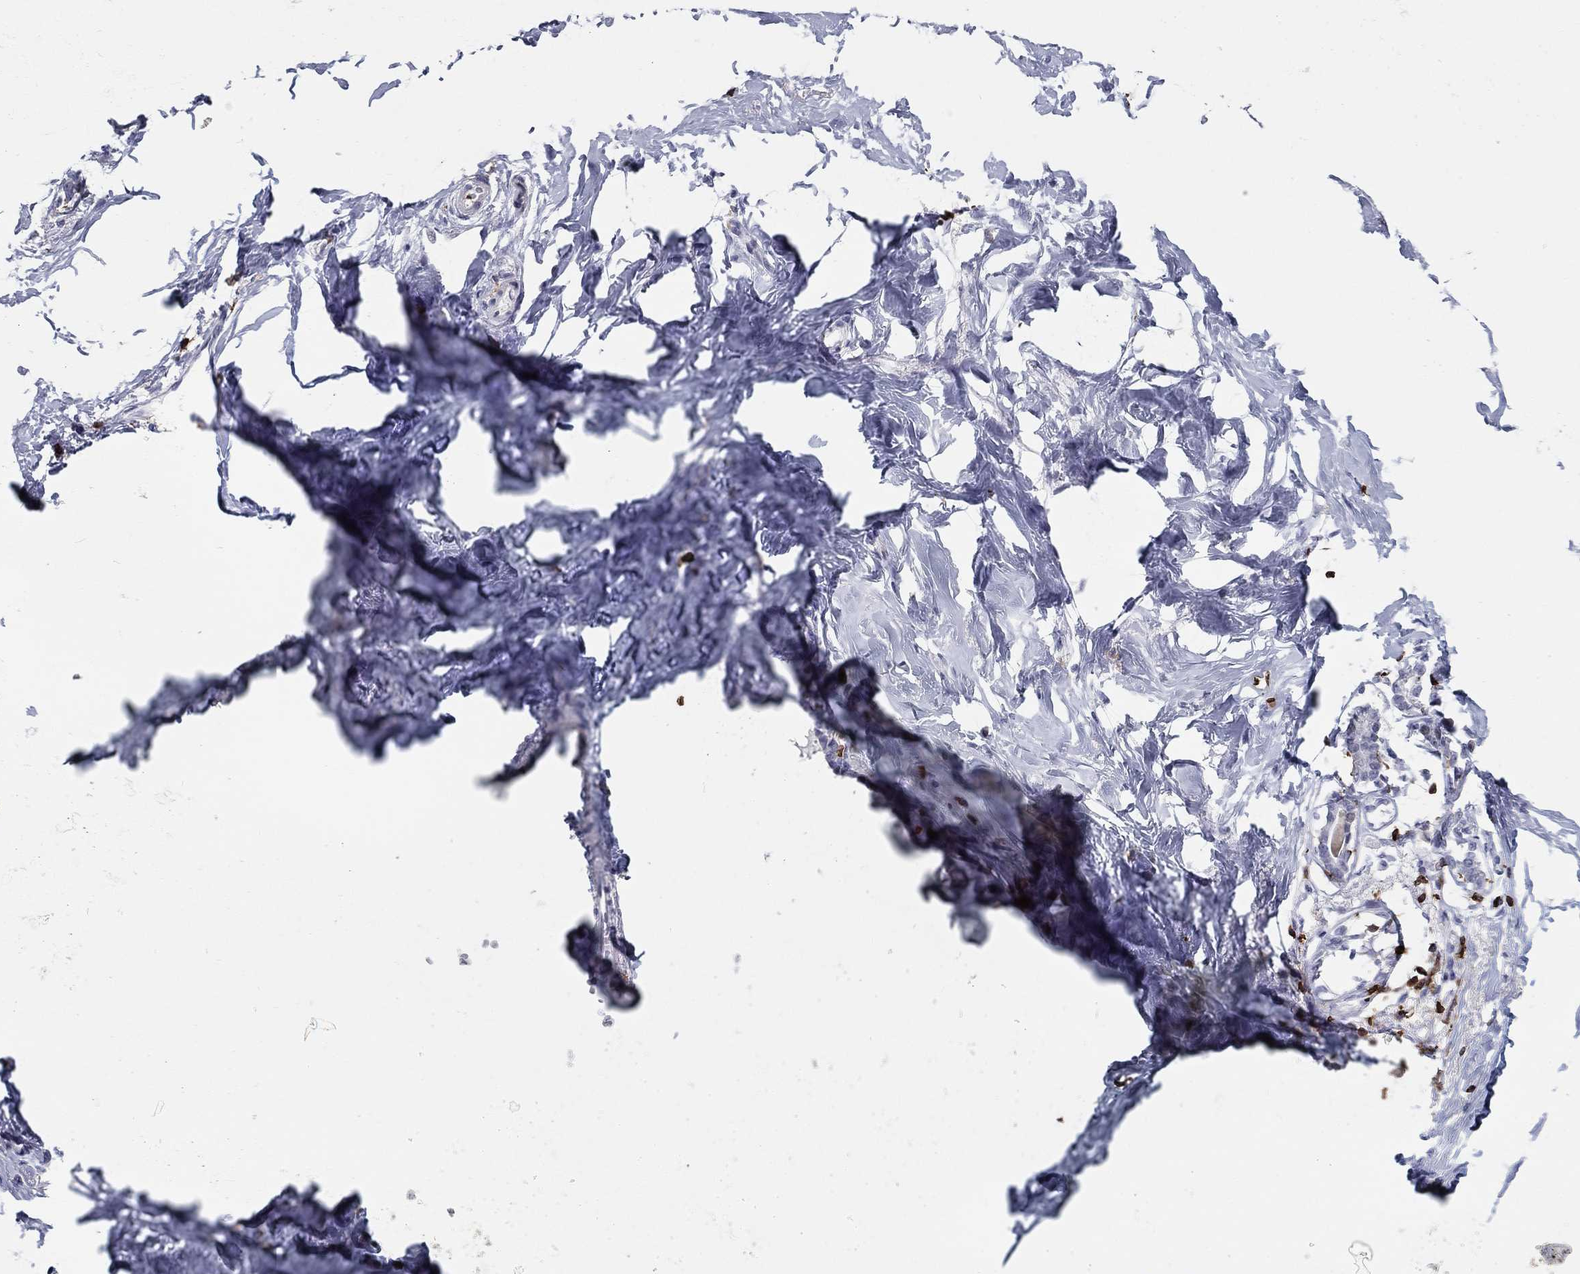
{"staining": {"intensity": "negative", "quantity": "none", "location": "none"}, "tissue": "breast", "cell_type": "Adipocytes", "image_type": "normal", "snomed": [{"axis": "morphology", "description": "Normal tissue, NOS"}, {"axis": "morphology", "description": "Lobular carcinoma, in situ"}, {"axis": "topography", "description": "Breast"}], "caption": "IHC micrograph of benign breast stained for a protein (brown), which reveals no staining in adipocytes. (Brightfield microscopy of DAB immunohistochemistry (IHC) at high magnification).", "gene": "ARHGAP27", "patient": {"sex": "female", "age": 35}}